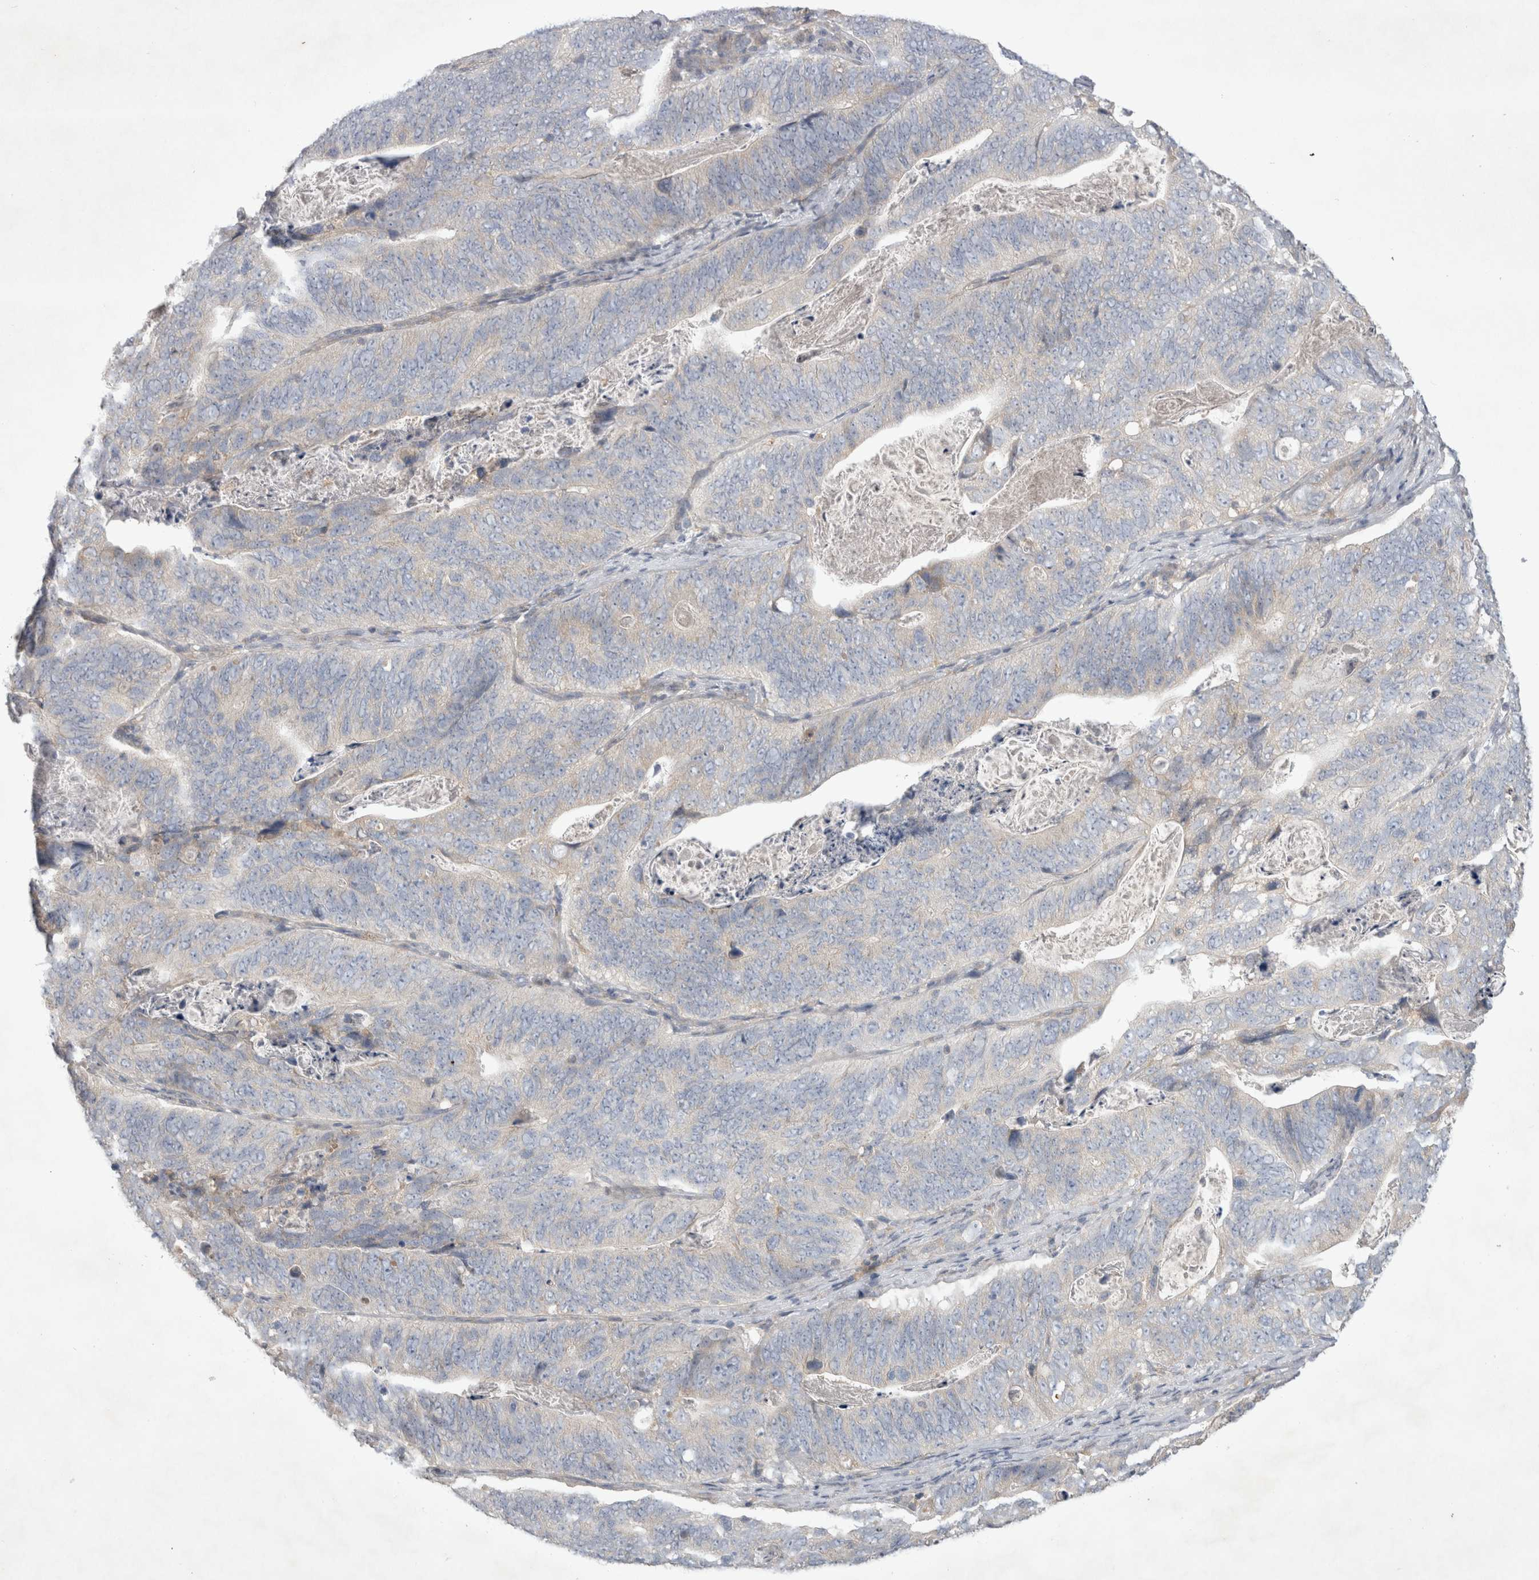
{"staining": {"intensity": "negative", "quantity": "none", "location": "none"}, "tissue": "stomach cancer", "cell_type": "Tumor cells", "image_type": "cancer", "snomed": [{"axis": "morphology", "description": "Normal tissue, NOS"}, {"axis": "morphology", "description": "Adenocarcinoma, NOS"}, {"axis": "topography", "description": "Stomach"}], "caption": "There is no significant staining in tumor cells of stomach cancer. (DAB (3,3'-diaminobenzidine) immunohistochemistry visualized using brightfield microscopy, high magnification).", "gene": "SRD5A3", "patient": {"sex": "female", "age": 89}}